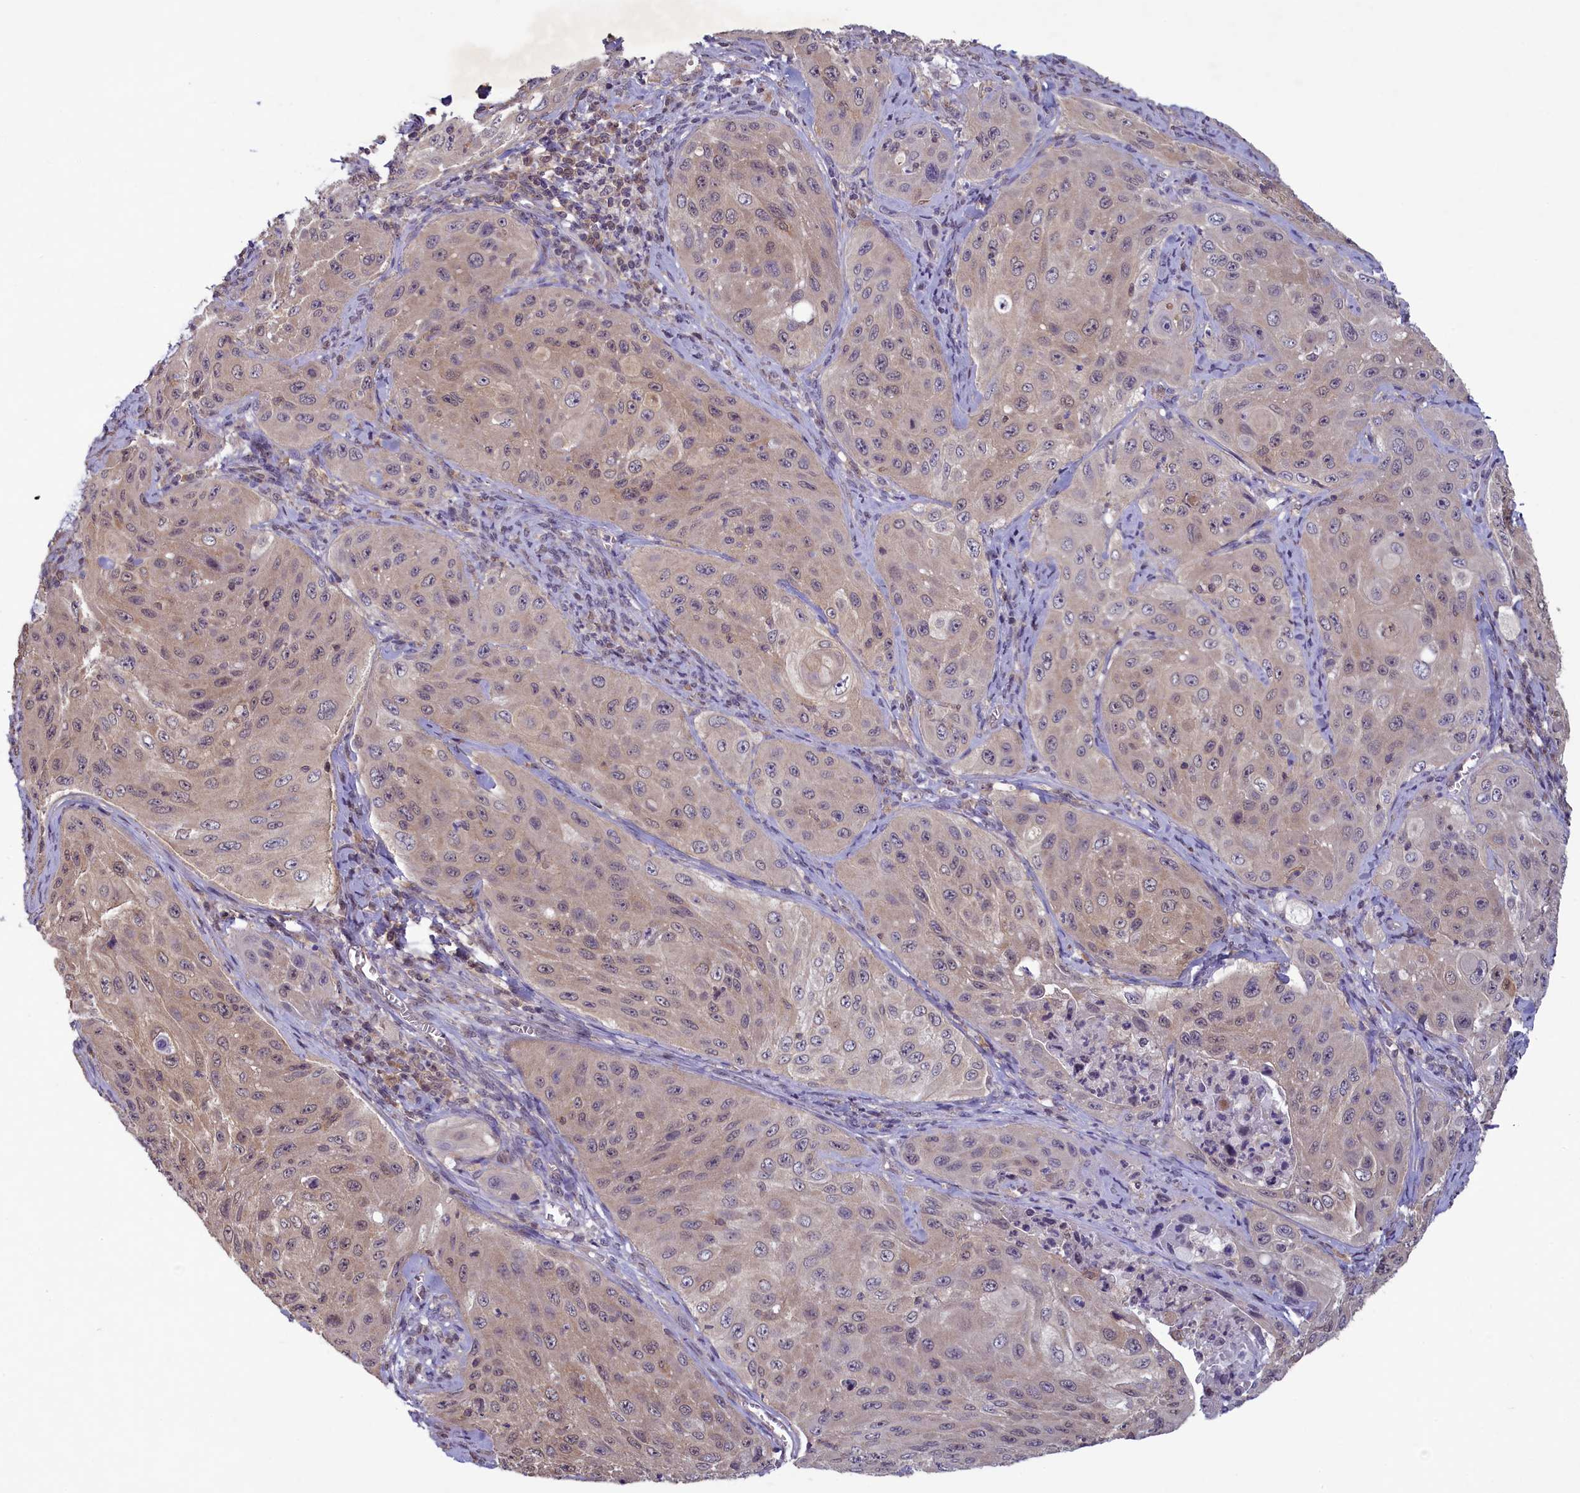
{"staining": {"intensity": "weak", "quantity": "<25%", "location": "nuclear"}, "tissue": "cervical cancer", "cell_type": "Tumor cells", "image_type": "cancer", "snomed": [{"axis": "morphology", "description": "Squamous cell carcinoma, NOS"}, {"axis": "topography", "description": "Cervix"}], "caption": "This is a micrograph of immunohistochemistry (IHC) staining of cervical cancer, which shows no staining in tumor cells.", "gene": "NUBP1", "patient": {"sex": "female", "age": 42}}